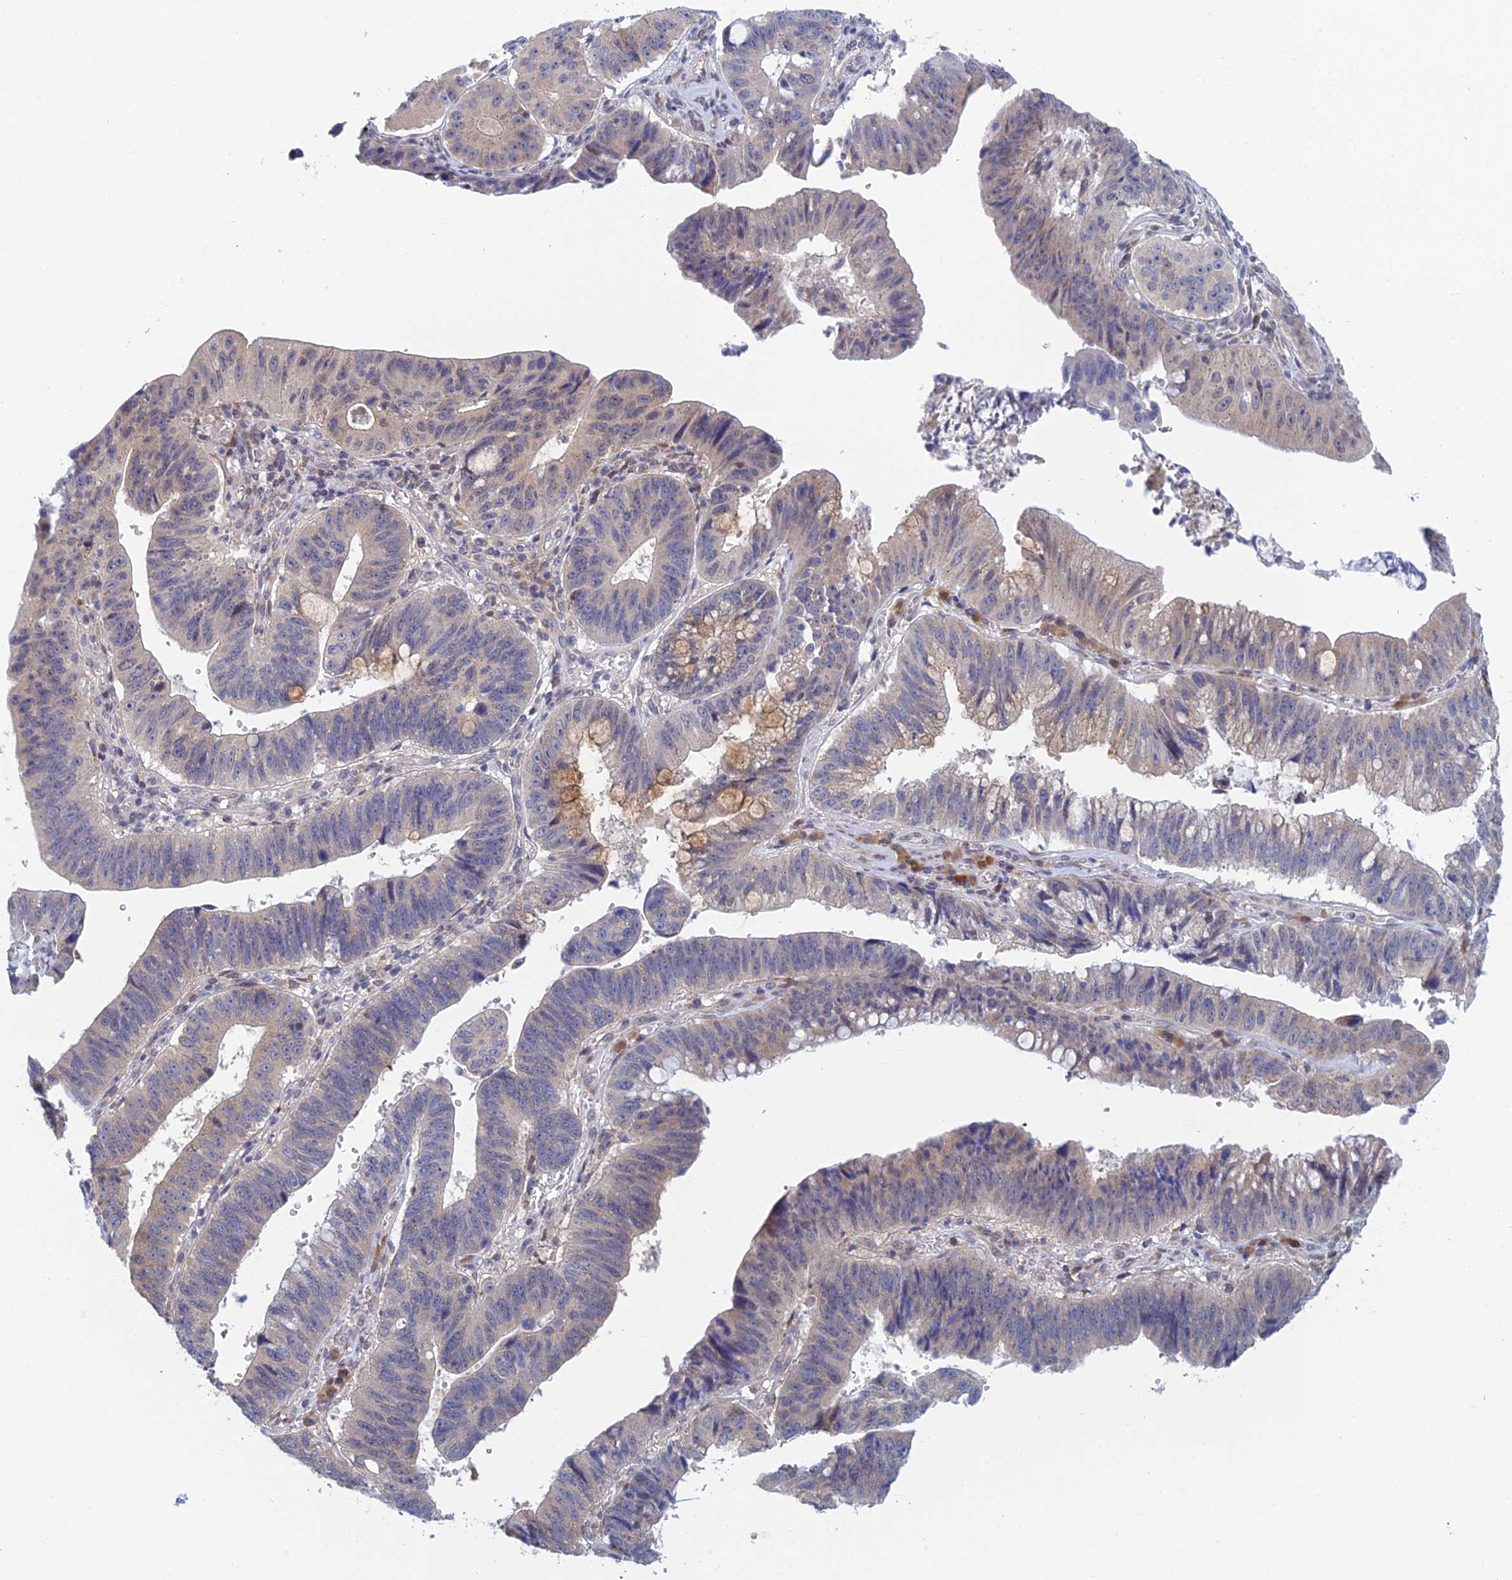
{"staining": {"intensity": "negative", "quantity": "none", "location": "none"}, "tissue": "stomach cancer", "cell_type": "Tumor cells", "image_type": "cancer", "snomed": [{"axis": "morphology", "description": "Adenocarcinoma, NOS"}, {"axis": "topography", "description": "Stomach"}], "caption": "High power microscopy image of an IHC micrograph of stomach cancer, revealing no significant expression in tumor cells. Brightfield microscopy of immunohistochemistry (IHC) stained with DAB (3,3'-diaminobenzidine) (brown) and hematoxylin (blue), captured at high magnification.", "gene": "SRA1", "patient": {"sex": "male", "age": 59}}